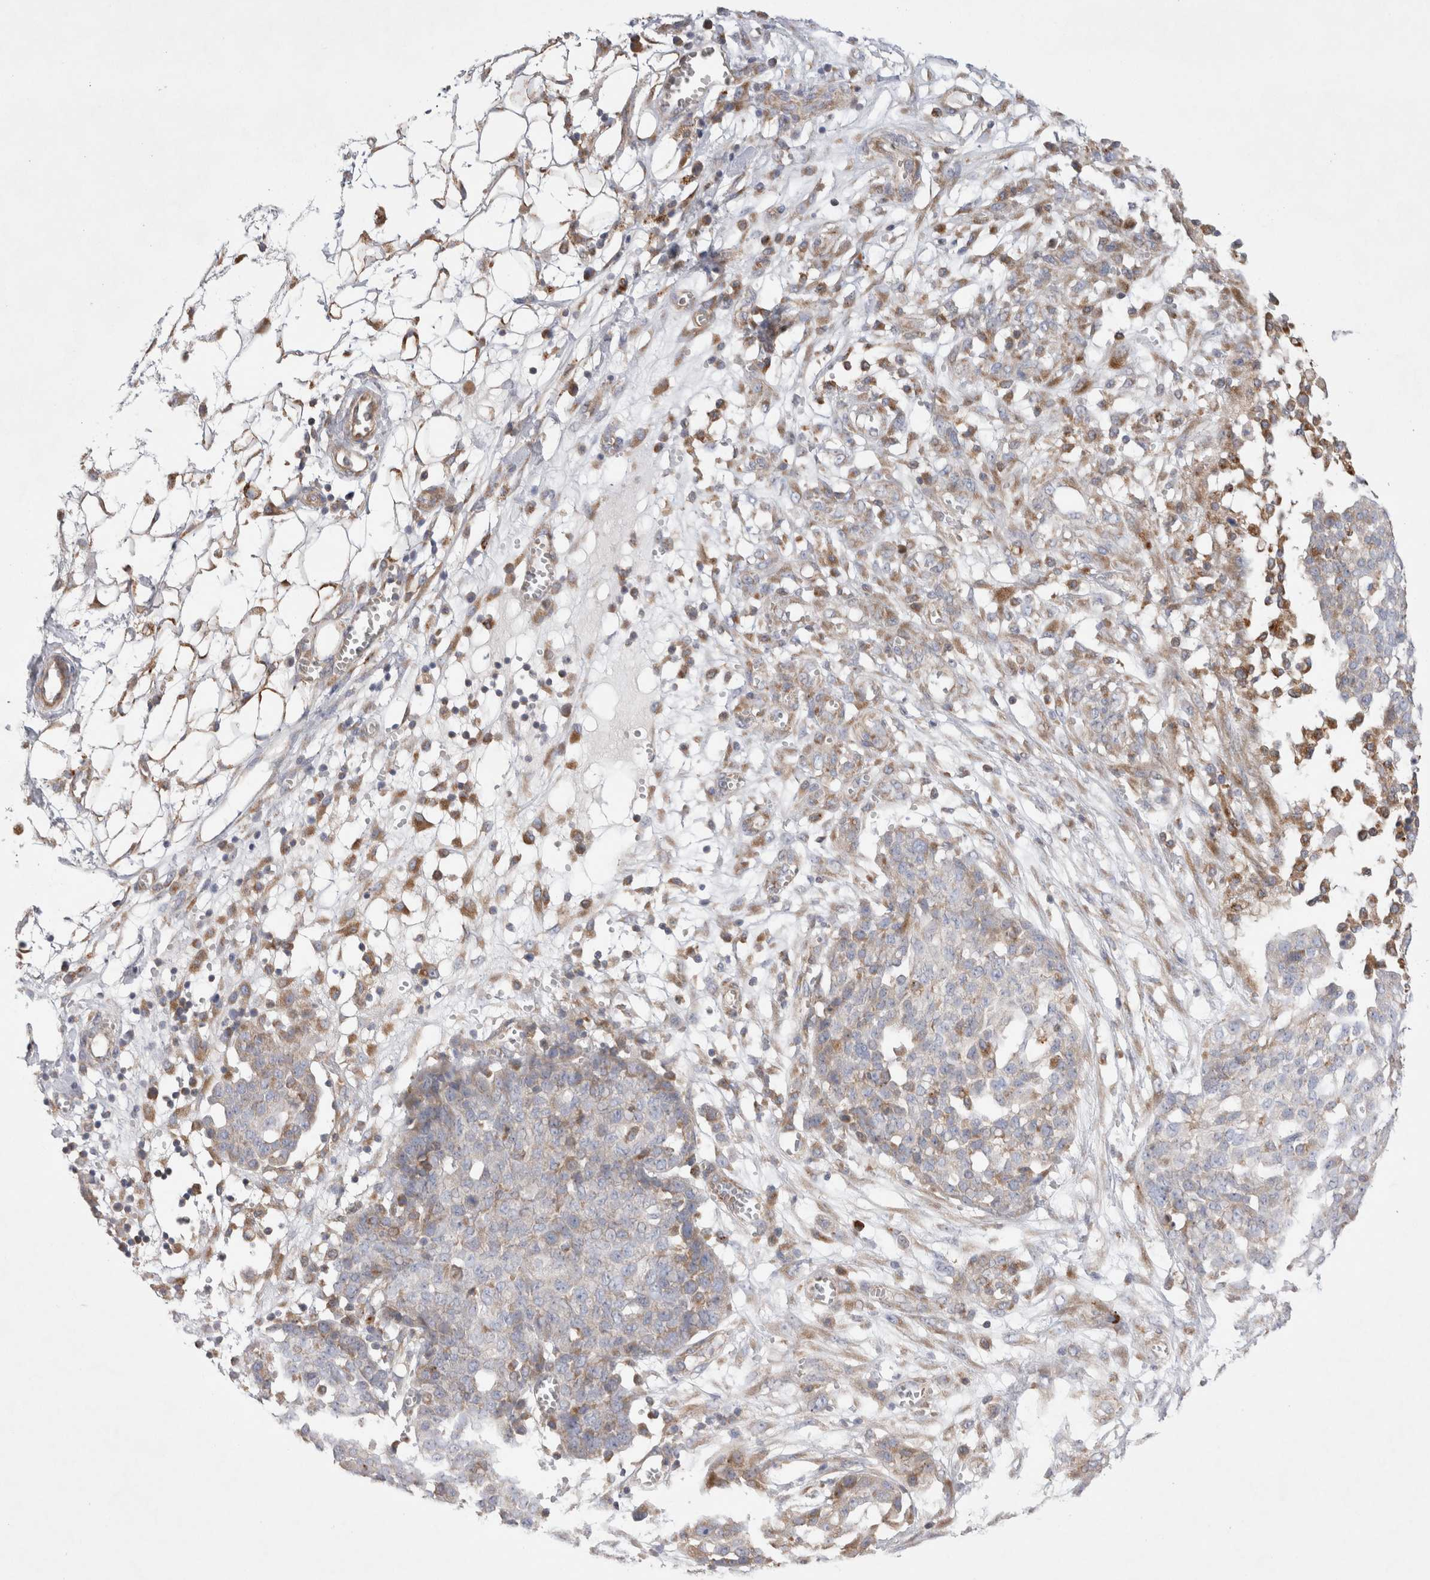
{"staining": {"intensity": "moderate", "quantity": "<25%", "location": "cytoplasmic/membranous"}, "tissue": "ovarian cancer", "cell_type": "Tumor cells", "image_type": "cancer", "snomed": [{"axis": "morphology", "description": "Cystadenocarcinoma, serous, NOS"}, {"axis": "topography", "description": "Soft tissue"}, {"axis": "topography", "description": "Ovary"}], "caption": "About <25% of tumor cells in human ovarian cancer (serous cystadenocarcinoma) show moderate cytoplasmic/membranous protein staining as visualized by brown immunohistochemical staining.", "gene": "TBC1D16", "patient": {"sex": "female", "age": 57}}